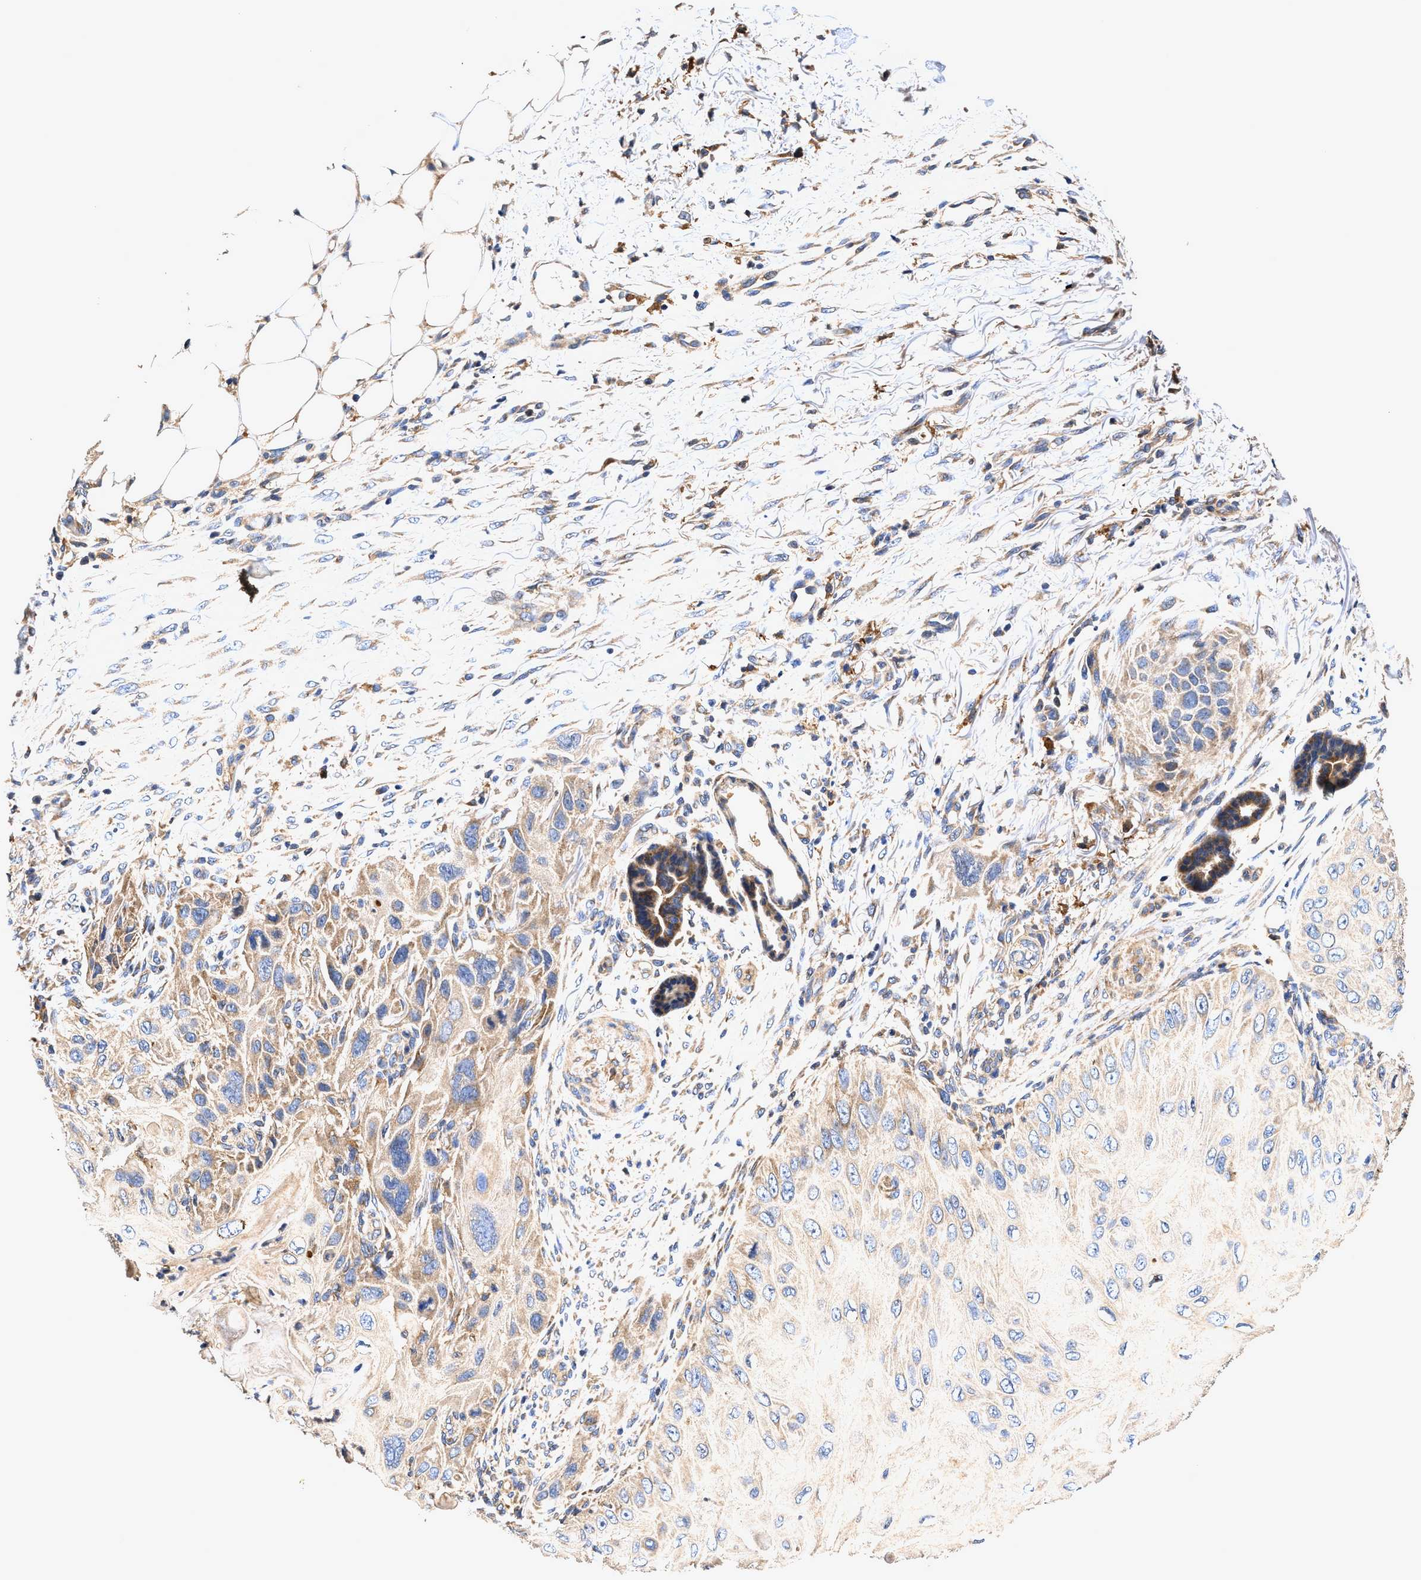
{"staining": {"intensity": "weak", "quantity": ">75%", "location": "cytoplasmic/membranous"}, "tissue": "skin cancer", "cell_type": "Tumor cells", "image_type": "cancer", "snomed": [{"axis": "morphology", "description": "Squamous cell carcinoma, NOS"}, {"axis": "topography", "description": "Skin"}], "caption": "High-power microscopy captured an immunohistochemistry (IHC) image of squamous cell carcinoma (skin), revealing weak cytoplasmic/membranous positivity in approximately >75% of tumor cells.", "gene": "EFNA4", "patient": {"sex": "female", "age": 77}}